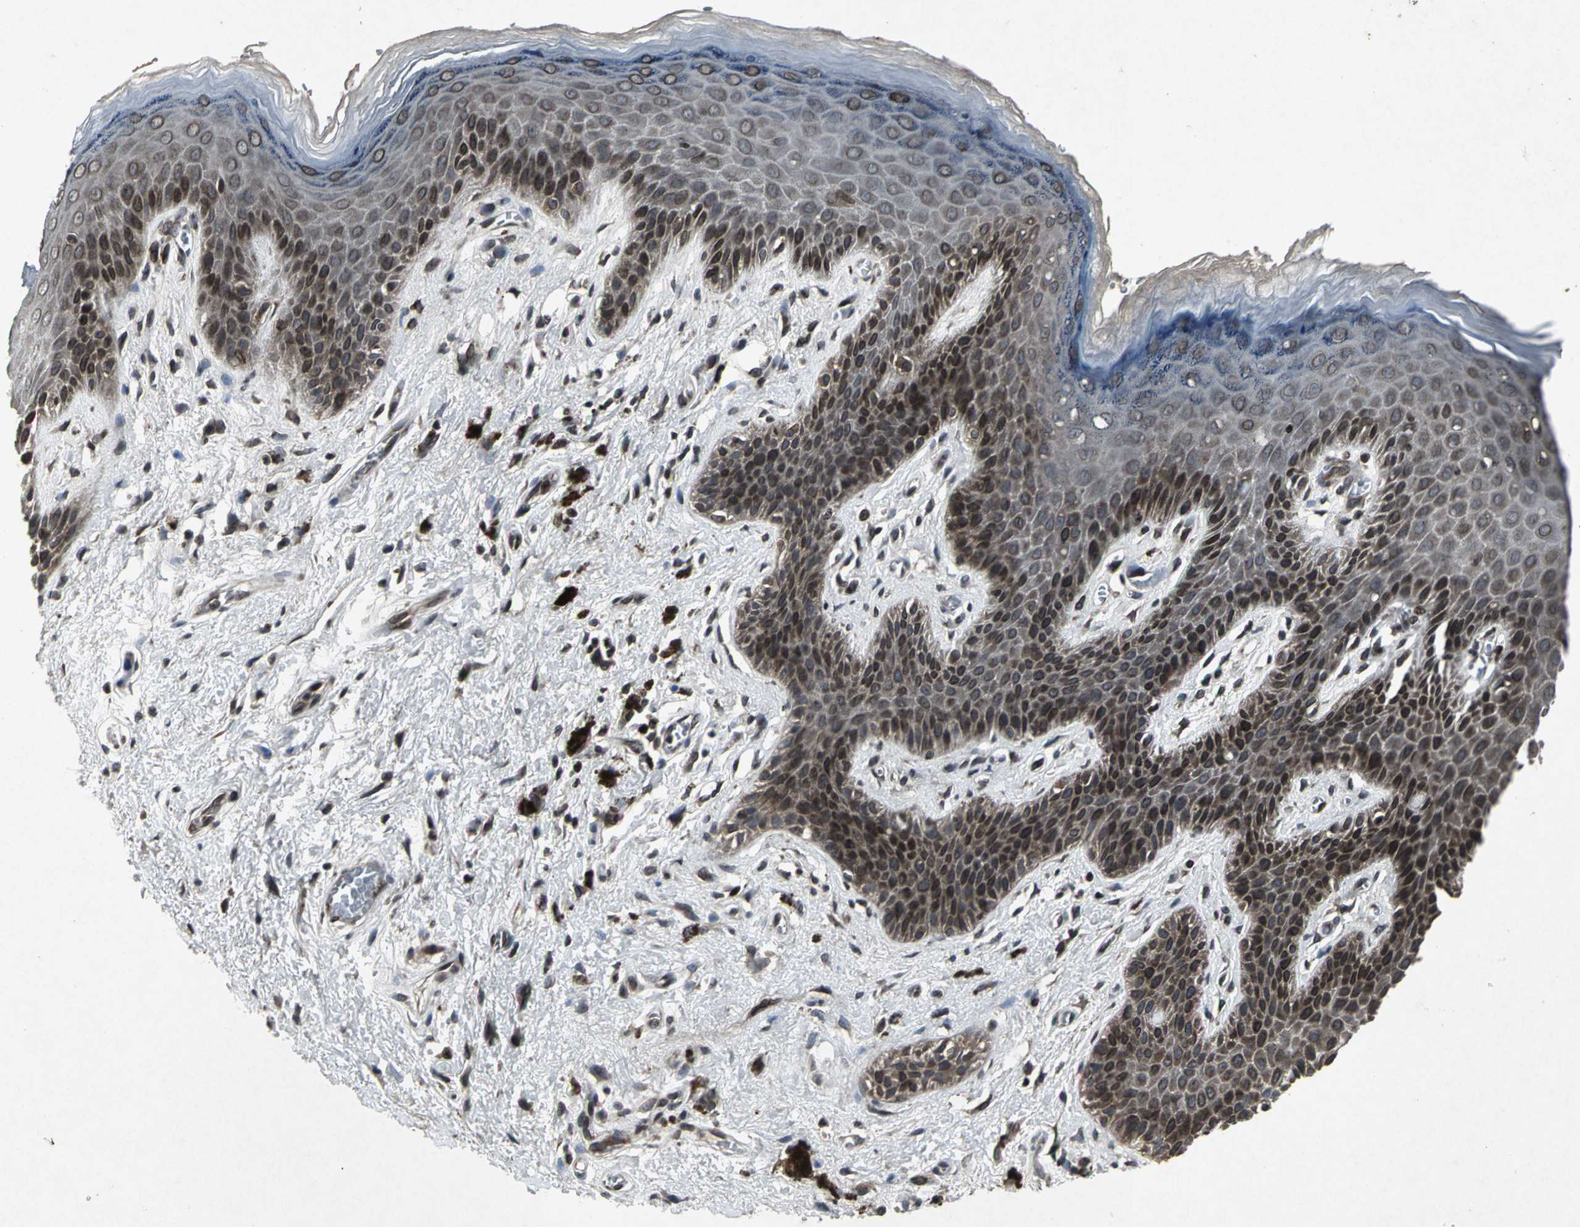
{"staining": {"intensity": "strong", "quantity": ">75%", "location": "cytoplasmic/membranous,nuclear"}, "tissue": "skin", "cell_type": "Epidermal cells", "image_type": "normal", "snomed": [{"axis": "morphology", "description": "Normal tissue, NOS"}, {"axis": "topography", "description": "Anal"}], "caption": "Immunohistochemical staining of normal human skin reveals high levels of strong cytoplasmic/membranous,nuclear expression in about >75% of epidermal cells.", "gene": "SH2B3", "patient": {"sex": "female", "age": 46}}